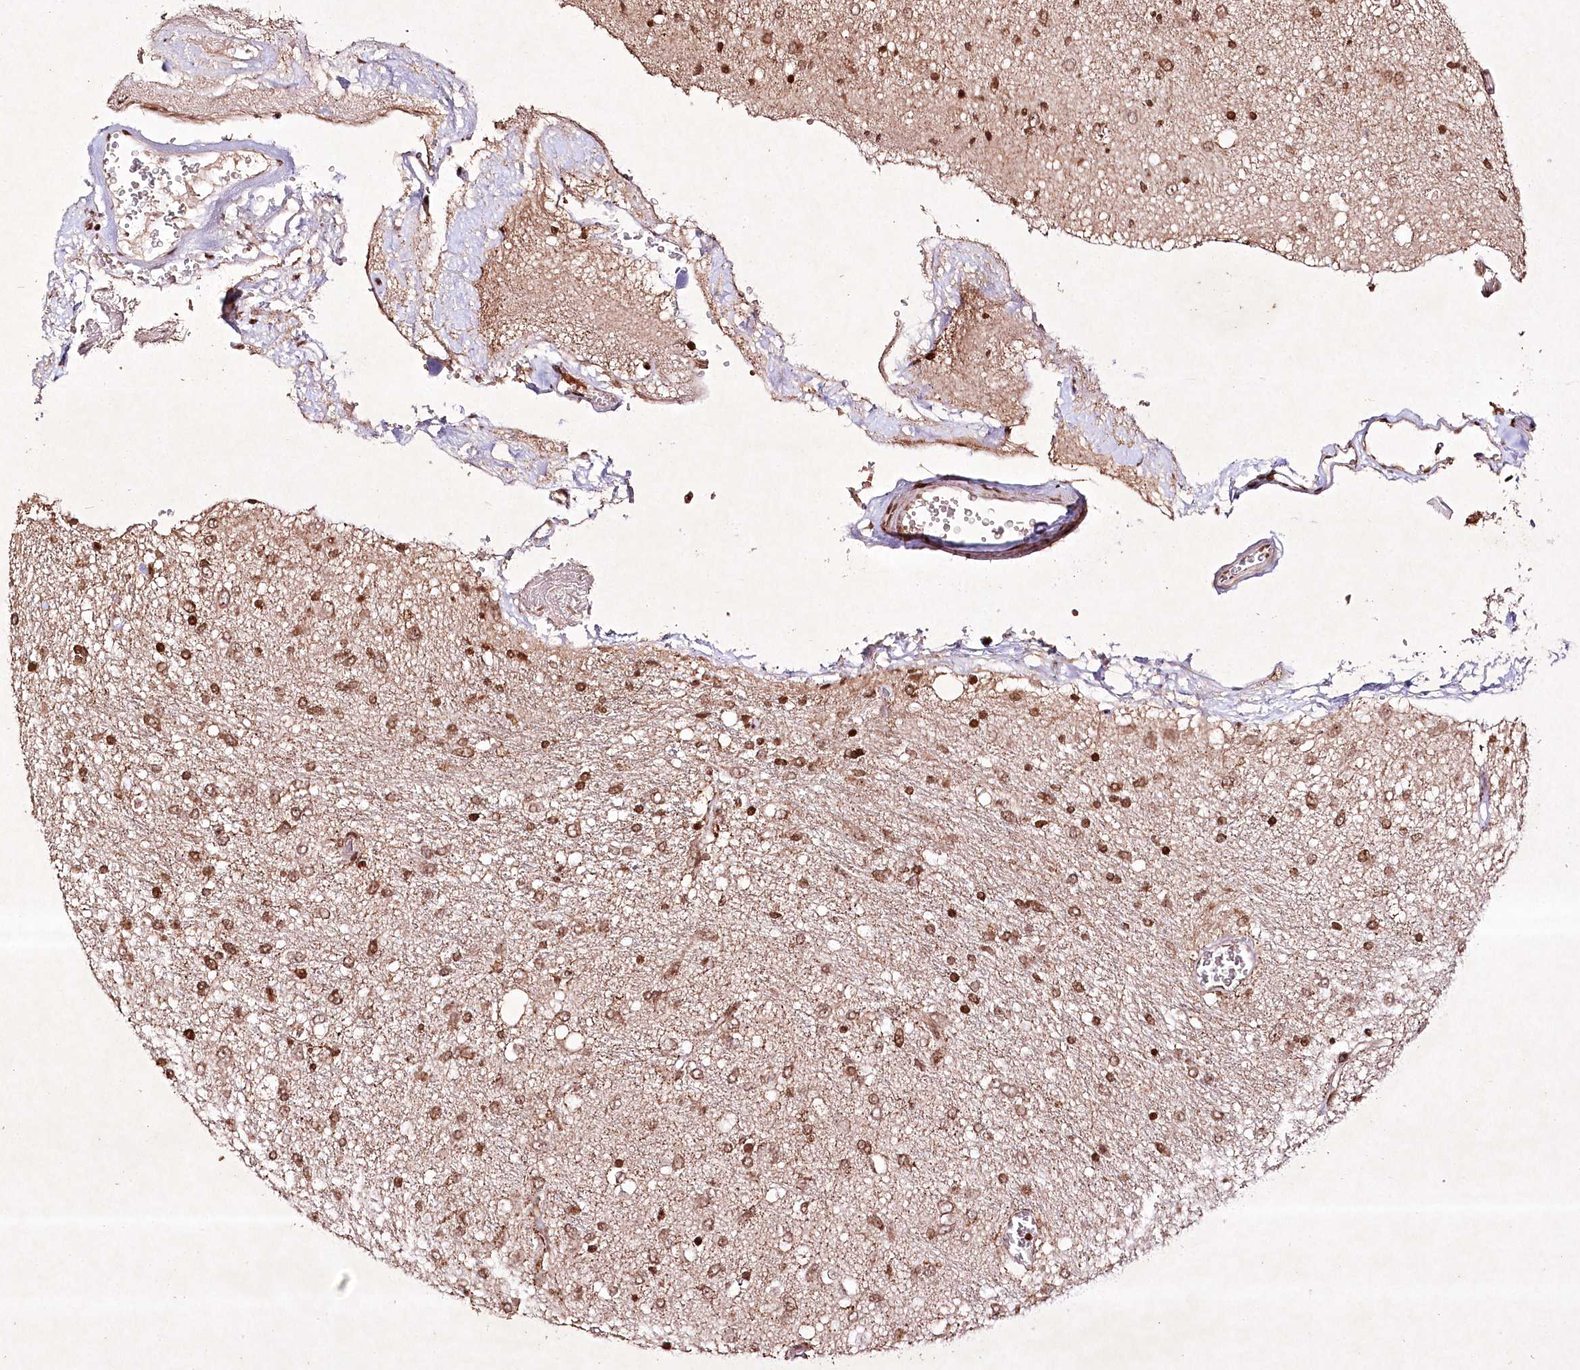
{"staining": {"intensity": "moderate", "quantity": ">75%", "location": "nuclear"}, "tissue": "glioma", "cell_type": "Tumor cells", "image_type": "cancer", "snomed": [{"axis": "morphology", "description": "Glioma, malignant, Low grade"}, {"axis": "topography", "description": "Brain"}], "caption": "An image of glioma stained for a protein demonstrates moderate nuclear brown staining in tumor cells.", "gene": "CARM1", "patient": {"sex": "male", "age": 77}}